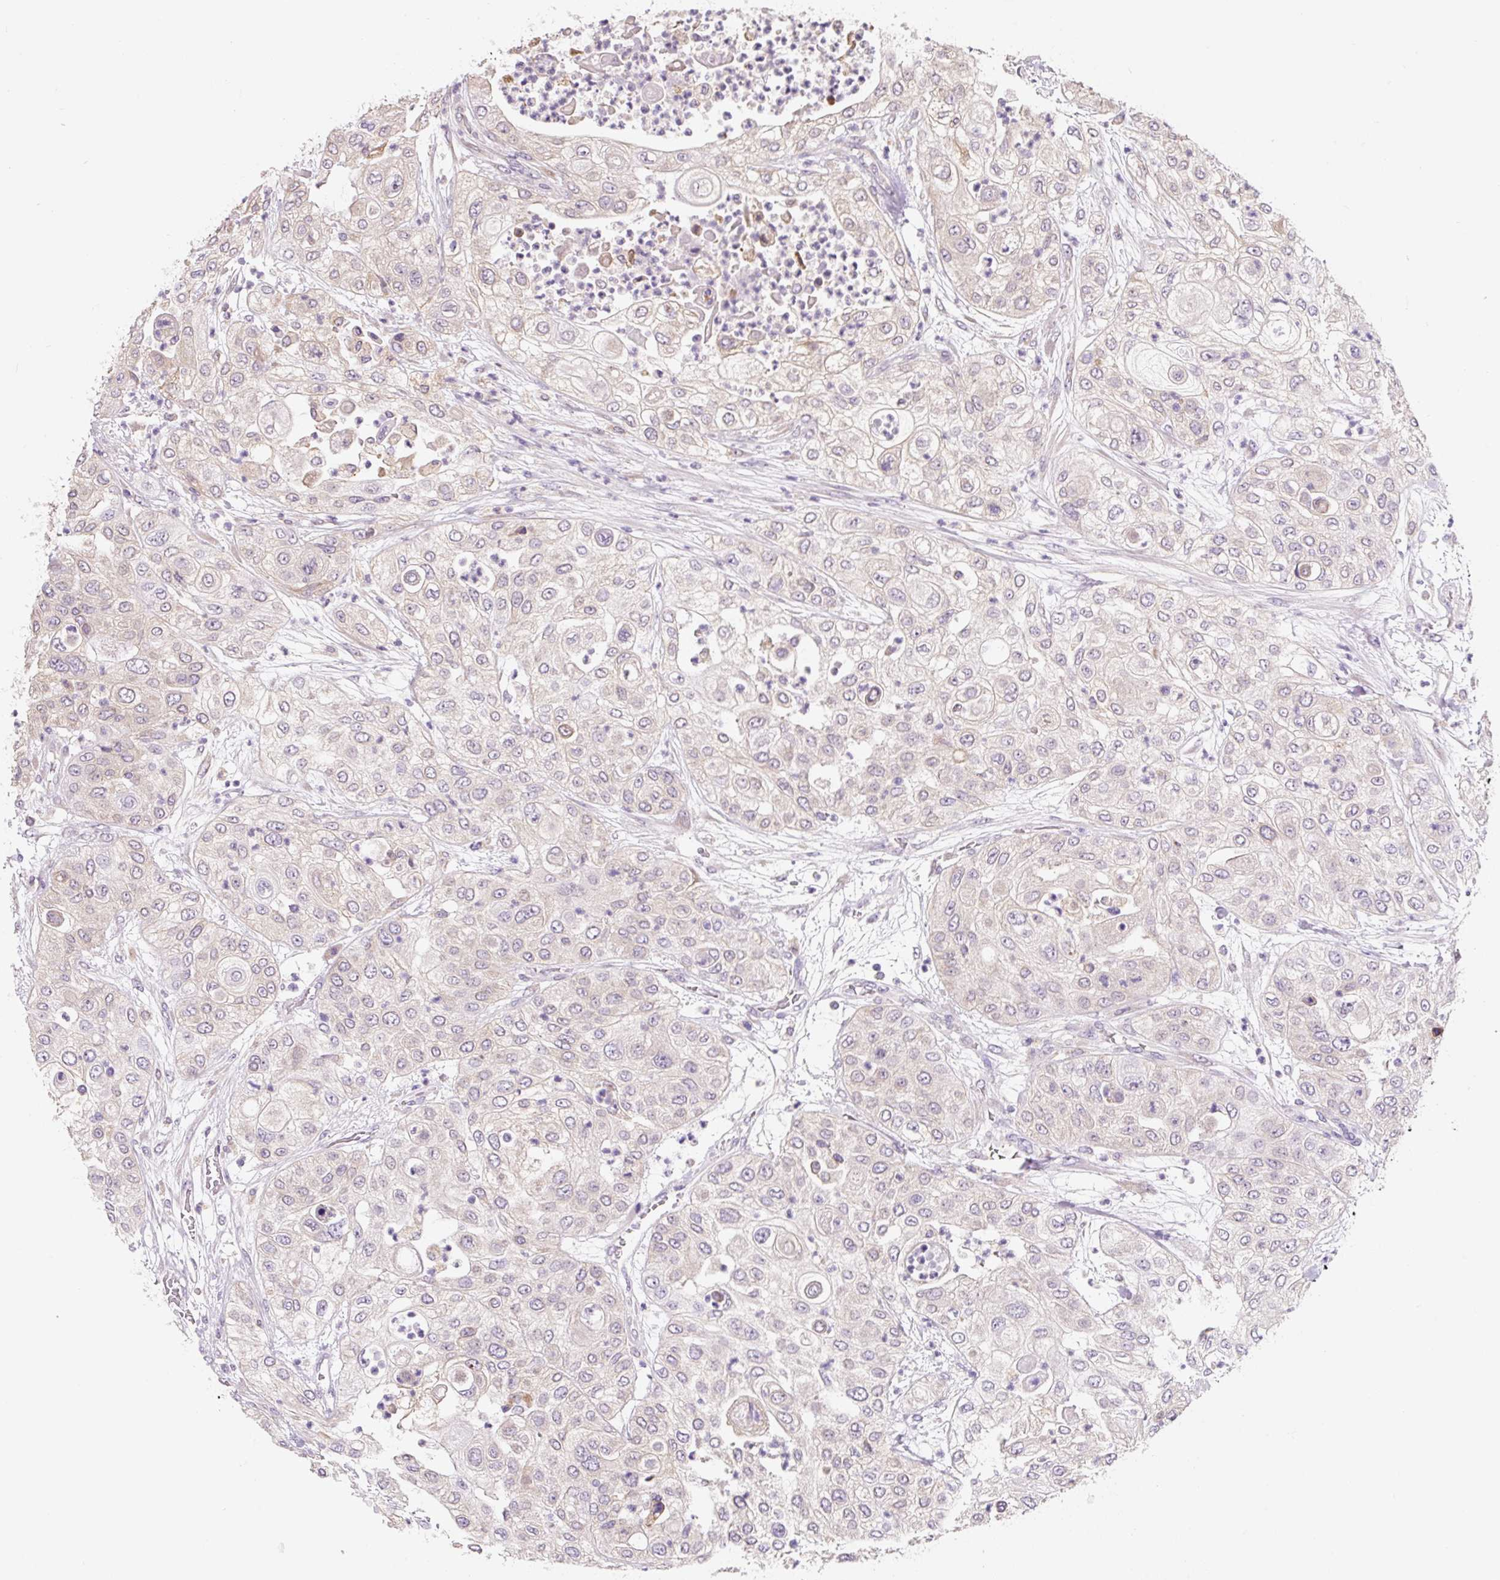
{"staining": {"intensity": "negative", "quantity": "none", "location": "none"}, "tissue": "urothelial cancer", "cell_type": "Tumor cells", "image_type": "cancer", "snomed": [{"axis": "morphology", "description": "Urothelial carcinoma, High grade"}, {"axis": "topography", "description": "Urinary bladder"}], "caption": "Image shows no protein positivity in tumor cells of urothelial carcinoma (high-grade) tissue.", "gene": "ASRGL1", "patient": {"sex": "female", "age": 79}}